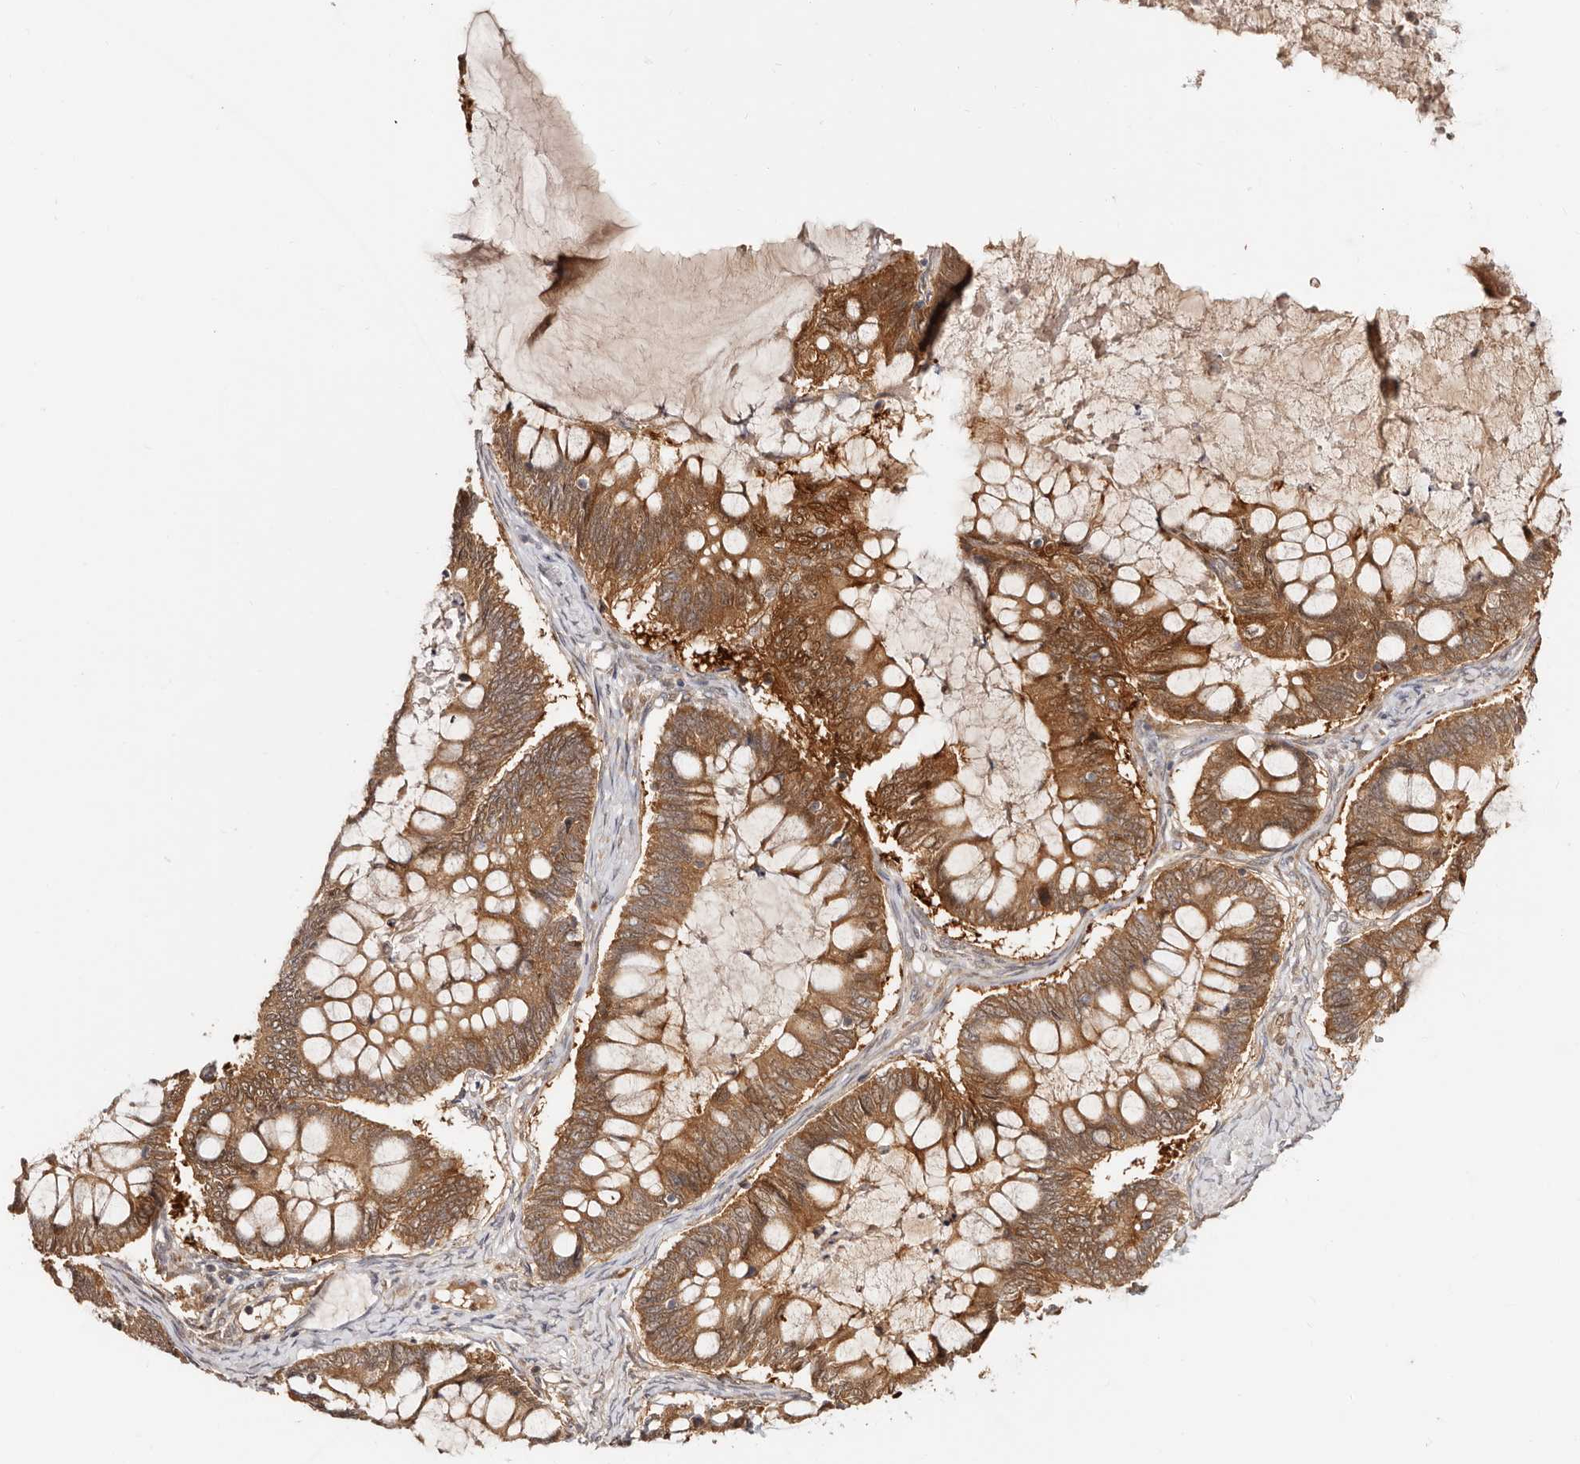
{"staining": {"intensity": "strong", "quantity": ">75%", "location": "cytoplasmic/membranous,nuclear"}, "tissue": "ovarian cancer", "cell_type": "Tumor cells", "image_type": "cancer", "snomed": [{"axis": "morphology", "description": "Cystadenocarcinoma, mucinous, NOS"}, {"axis": "topography", "description": "Ovary"}], "caption": "A photomicrograph of ovarian mucinous cystadenocarcinoma stained for a protein shows strong cytoplasmic/membranous and nuclear brown staining in tumor cells.", "gene": "BCL2L15", "patient": {"sex": "female", "age": 61}}